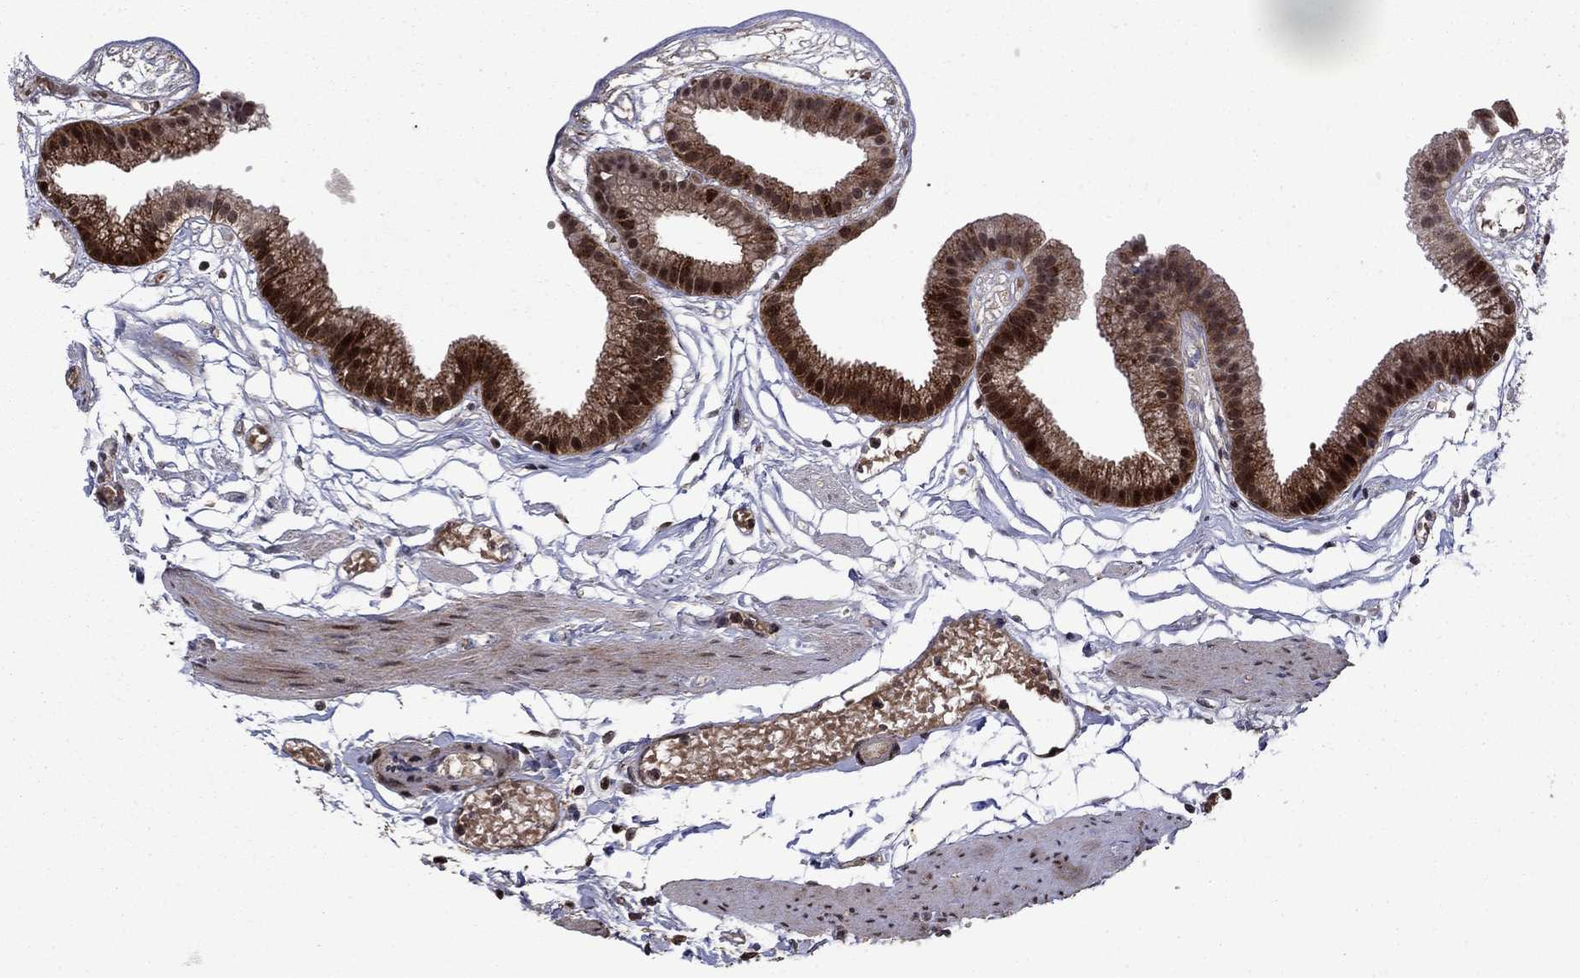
{"staining": {"intensity": "strong", "quantity": ">75%", "location": "cytoplasmic/membranous"}, "tissue": "gallbladder", "cell_type": "Glandular cells", "image_type": "normal", "snomed": [{"axis": "morphology", "description": "Normal tissue, NOS"}, {"axis": "topography", "description": "Gallbladder"}], "caption": "Protein expression analysis of benign gallbladder reveals strong cytoplasmic/membranous staining in approximately >75% of glandular cells. Using DAB (brown) and hematoxylin (blue) stains, captured at high magnification using brightfield microscopy.", "gene": "AGTPBP1", "patient": {"sex": "female", "age": 45}}